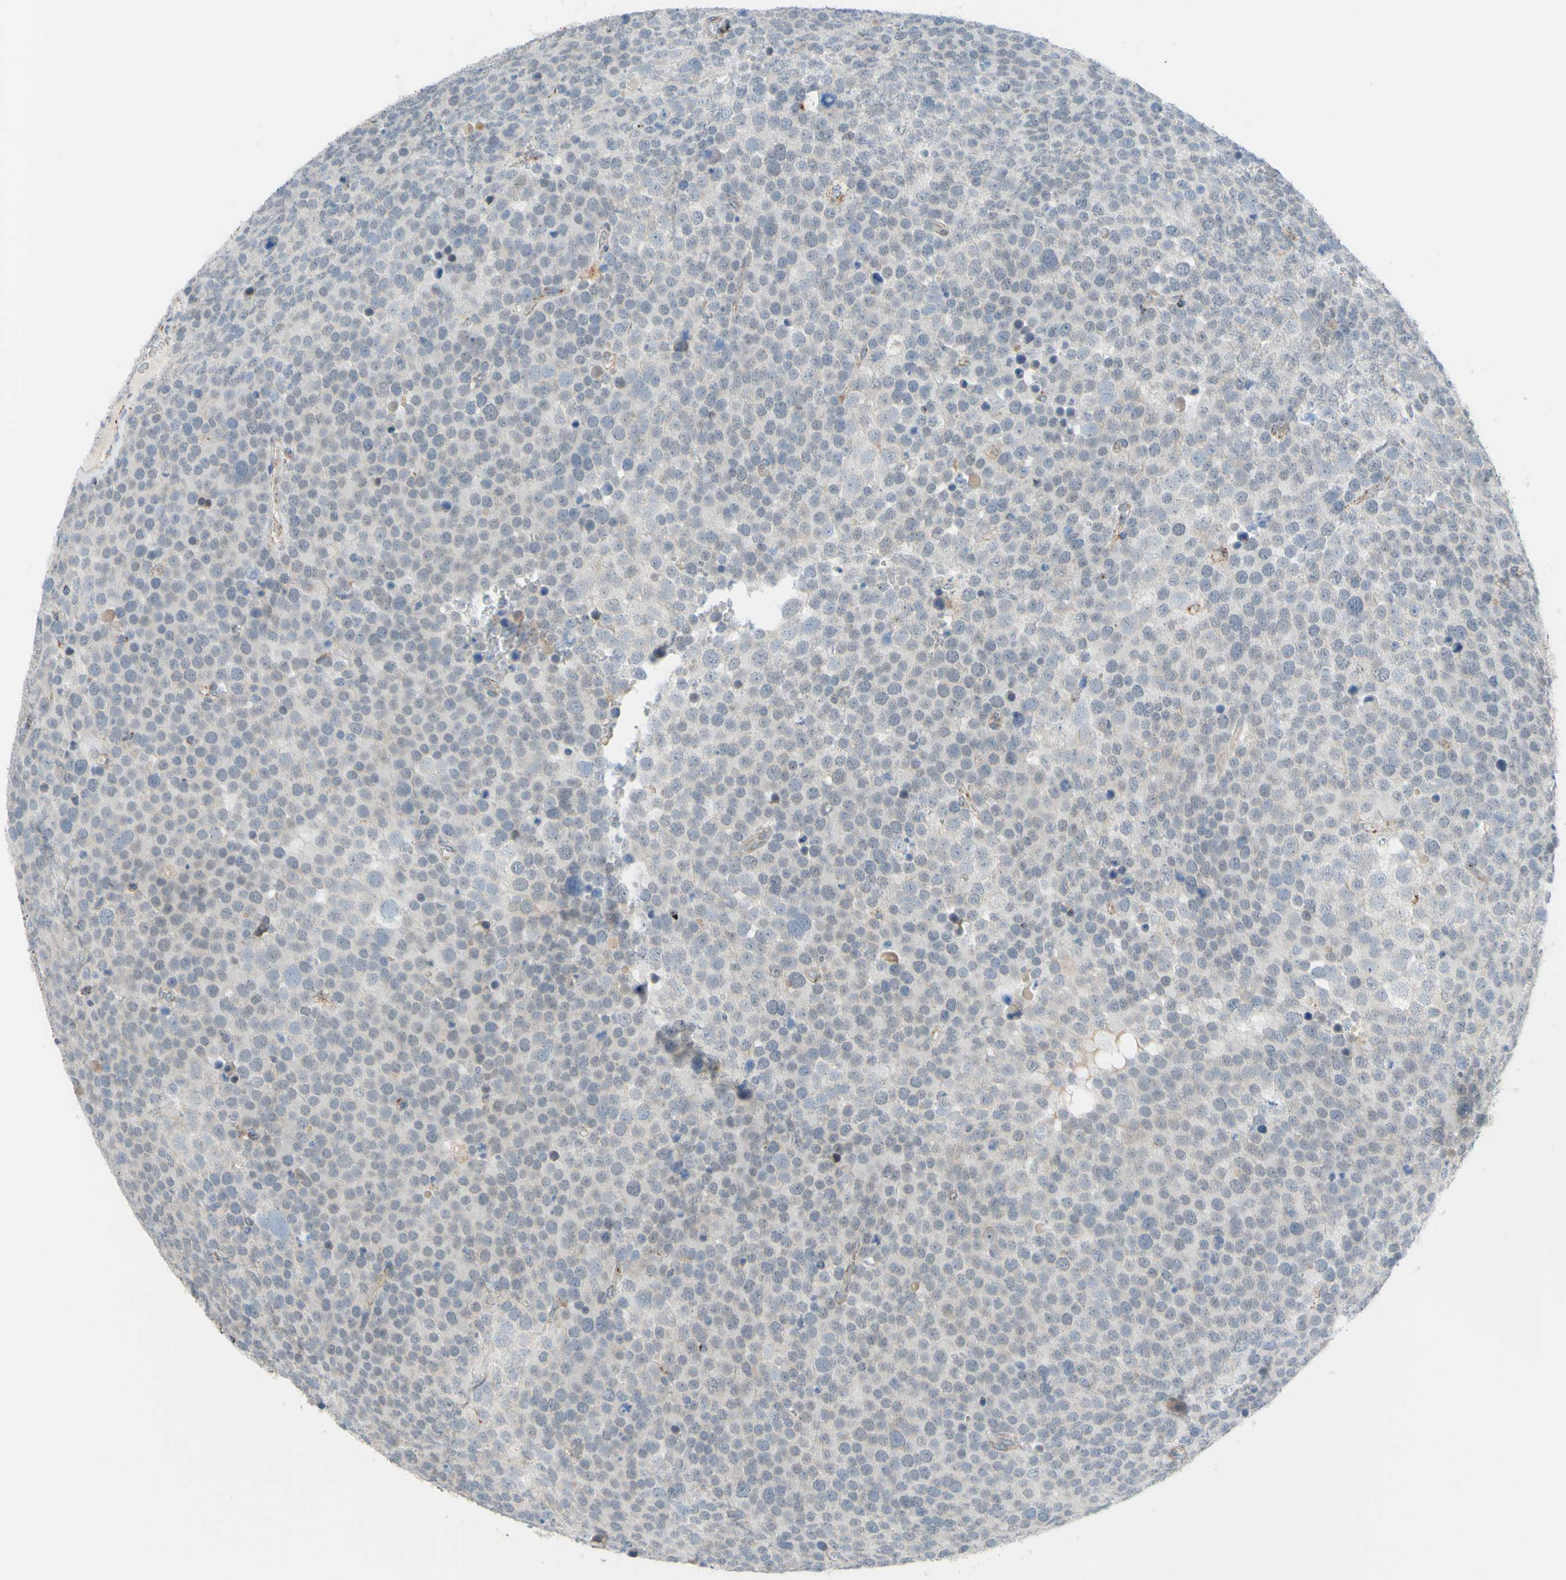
{"staining": {"intensity": "negative", "quantity": "none", "location": "none"}, "tissue": "testis cancer", "cell_type": "Tumor cells", "image_type": "cancer", "snomed": [{"axis": "morphology", "description": "Seminoma, NOS"}, {"axis": "topography", "description": "Testis"}], "caption": "A photomicrograph of testis seminoma stained for a protein exhibits no brown staining in tumor cells. (Brightfield microscopy of DAB (3,3'-diaminobenzidine) IHC at high magnification).", "gene": "GLT8D1", "patient": {"sex": "male", "age": 71}}